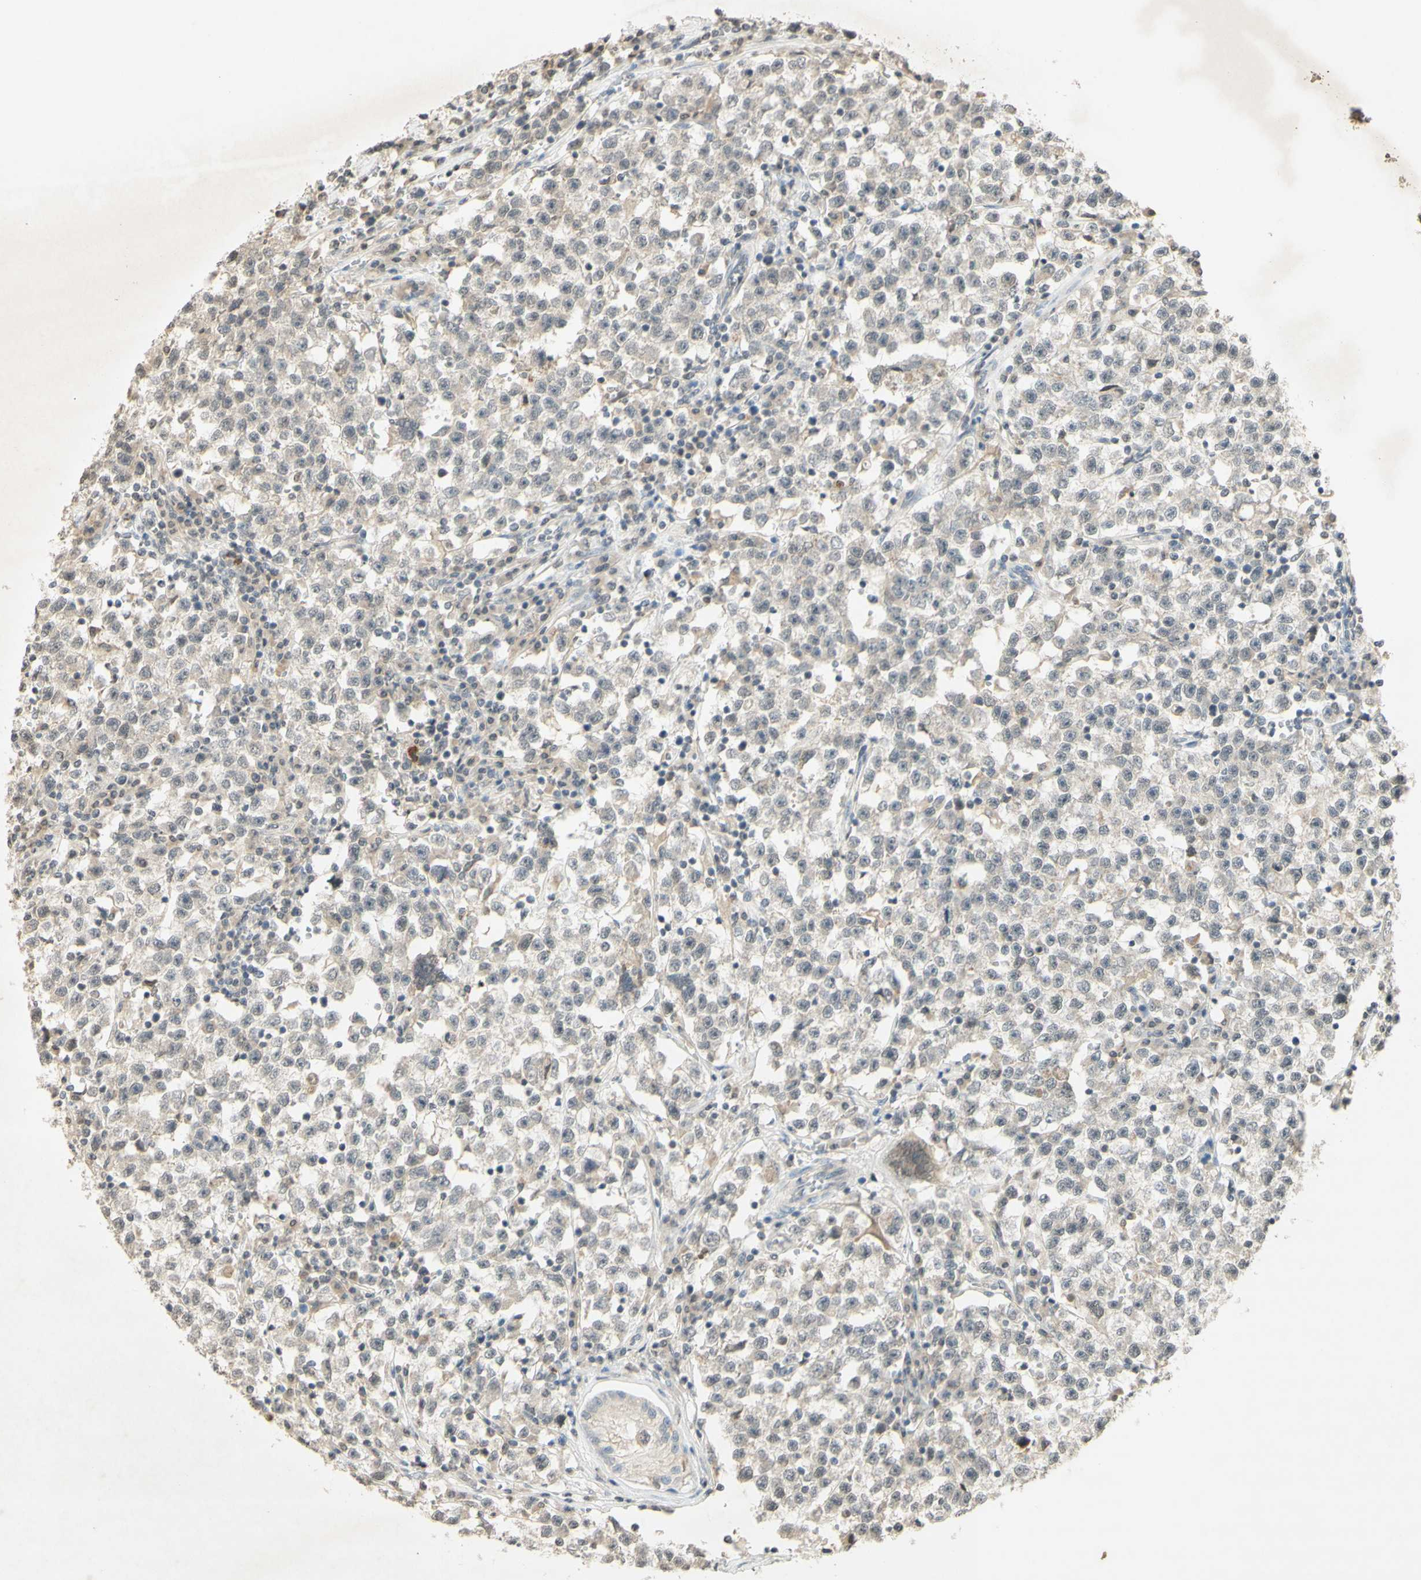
{"staining": {"intensity": "negative", "quantity": "none", "location": "none"}, "tissue": "testis cancer", "cell_type": "Tumor cells", "image_type": "cancer", "snomed": [{"axis": "morphology", "description": "Seminoma, NOS"}, {"axis": "topography", "description": "Testis"}], "caption": "High magnification brightfield microscopy of testis cancer (seminoma) stained with DAB (3,3'-diaminobenzidine) (brown) and counterstained with hematoxylin (blue): tumor cells show no significant staining. (Stains: DAB IHC with hematoxylin counter stain, Microscopy: brightfield microscopy at high magnification).", "gene": "GLI1", "patient": {"sex": "male", "age": 22}}